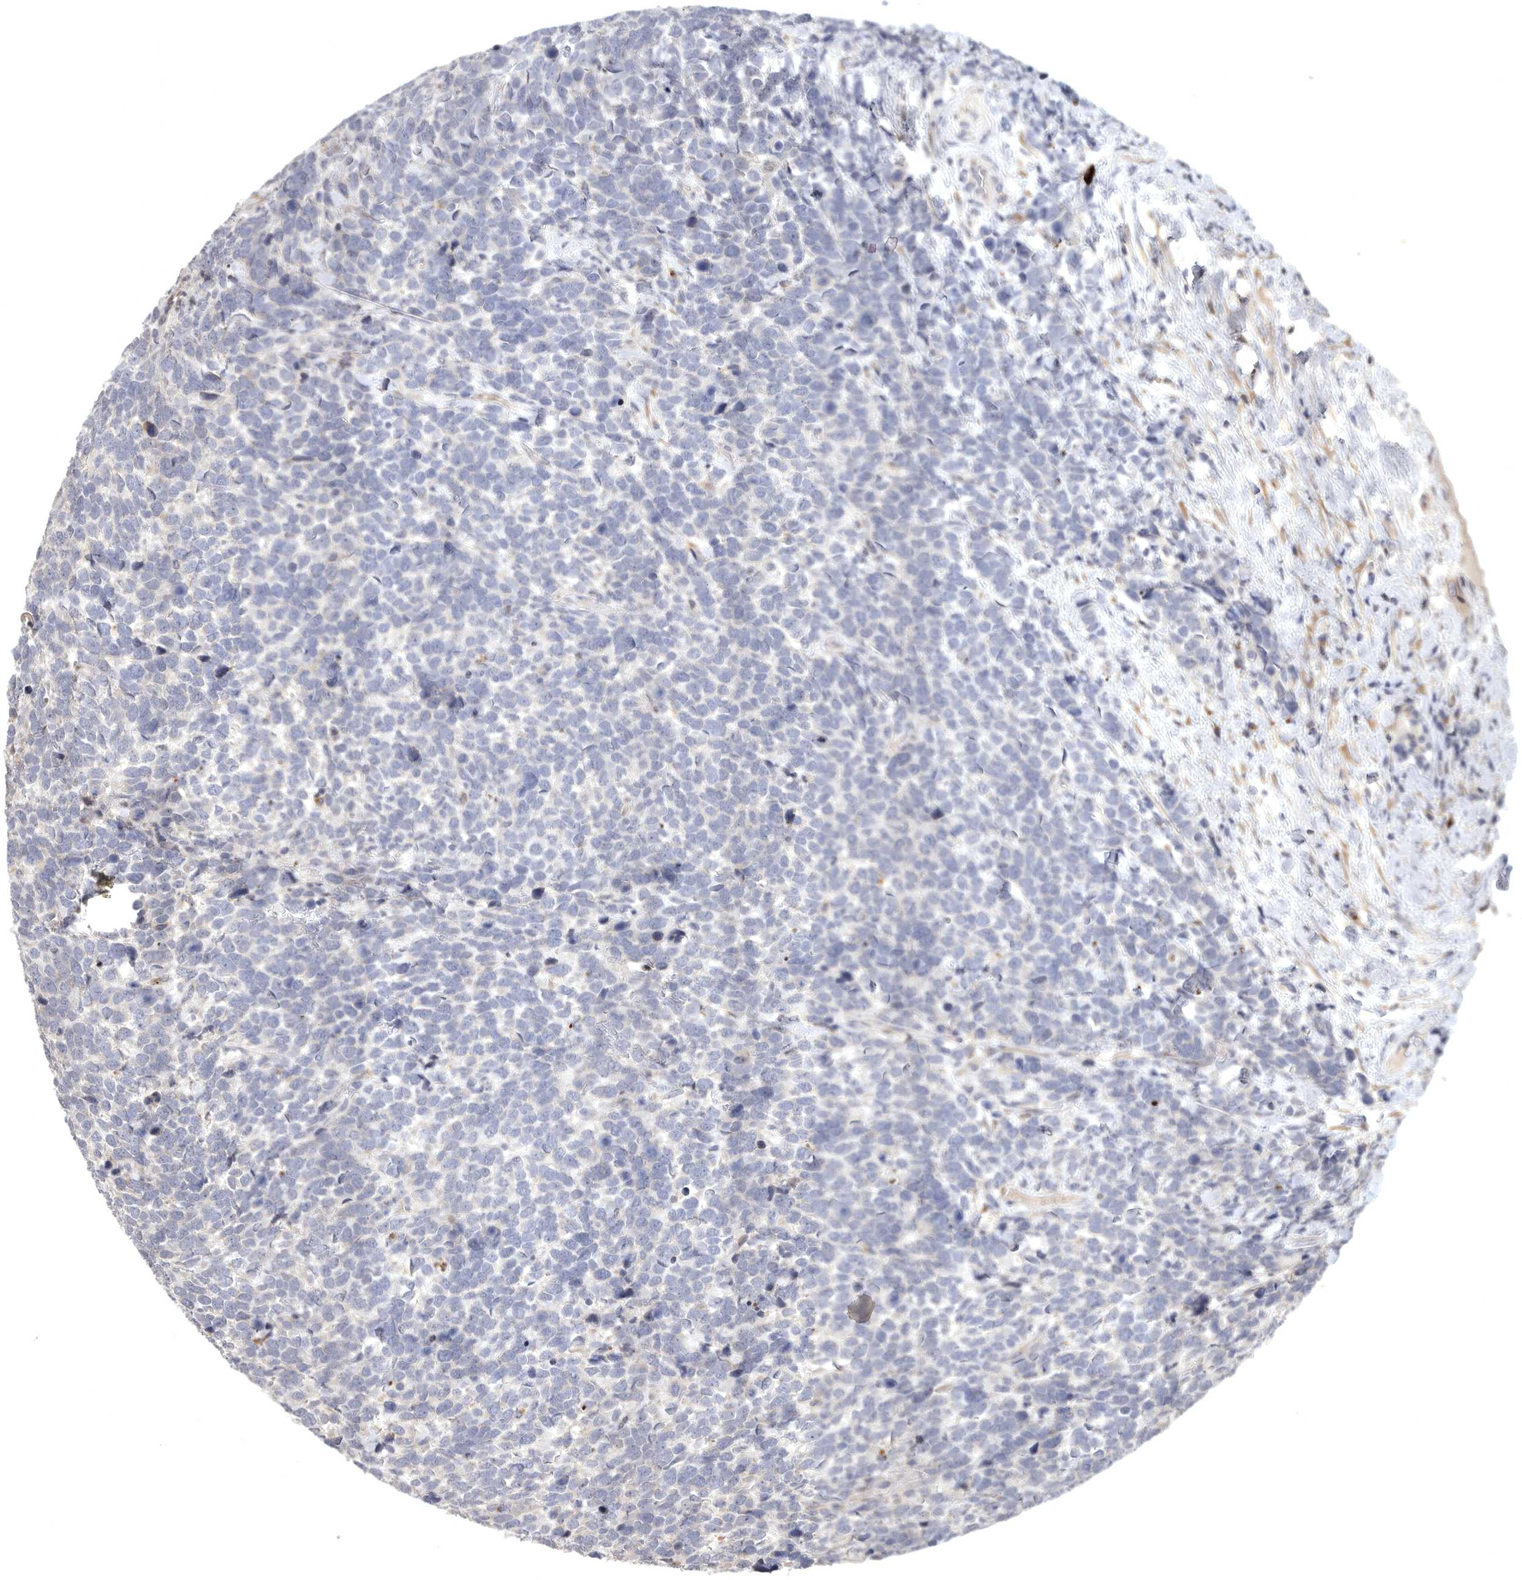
{"staining": {"intensity": "negative", "quantity": "none", "location": "none"}, "tissue": "urothelial cancer", "cell_type": "Tumor cells", "image_type": "cancer", "snomed": [{"axis": "morphology", "description": "Urothelial carcinoma, High grade"}, {"axis": "topography", "description": "Urinary bladder"}], "caption": "A high-resolution histopathology image shows immunohistochemistry staining of urothelial carcinoma (high-grade), which demonstrates no significant positivity in tumor cells. The staining is performed using DAB (3,3'-diaminobenzidine) brown chromogen with nuclei counter-stained in using hematoxylin.", "gene": "MAN2A1", "patient": {"sex": "female", "age": 82}}